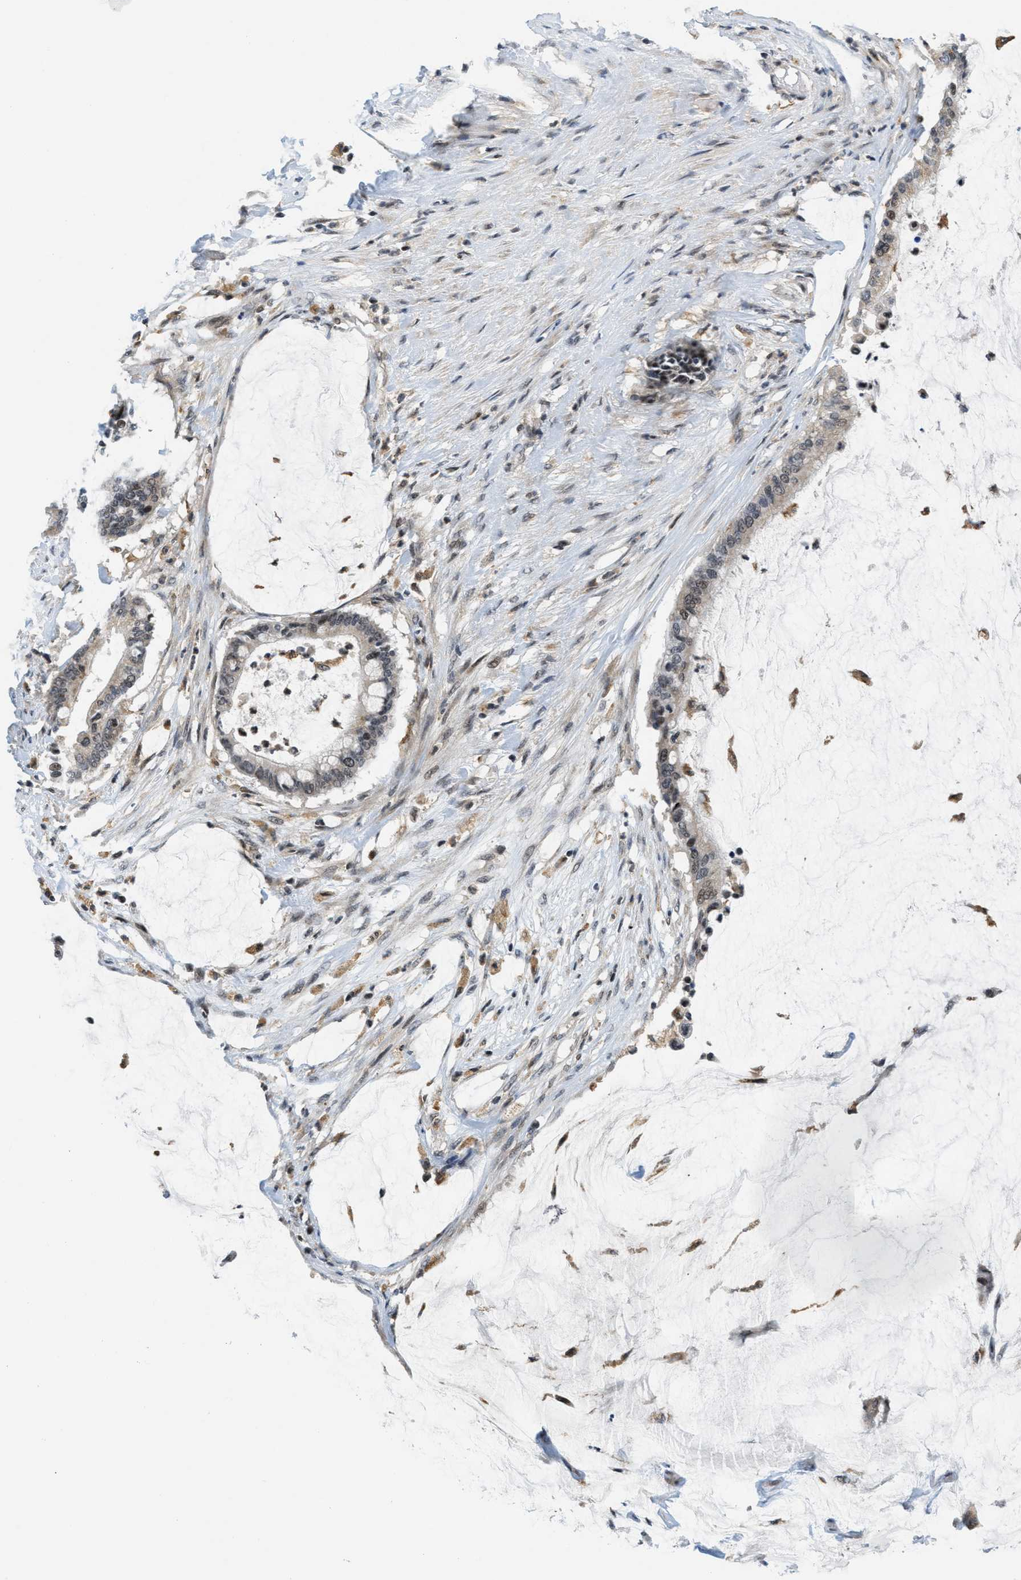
{"staining": {"intensity": "moderate", "quantity": "<25%", "location": "nuclear"}, "tissue": "pancreatic cancer", "cell_type": "Tumor cells", "image_type": "cancer", "snomed": [{"axis": "morphology", "description": "Adenocarcinoma, NOS"}, {"axis": "topography", "description": "Pancreas"}], "caption": "Adenocarcinoma (pancreatic) stained with a protein marker displays moderate staining in tumor cells.", "gene": "ING1", "patient": {"sex": "male", "age": 41}}